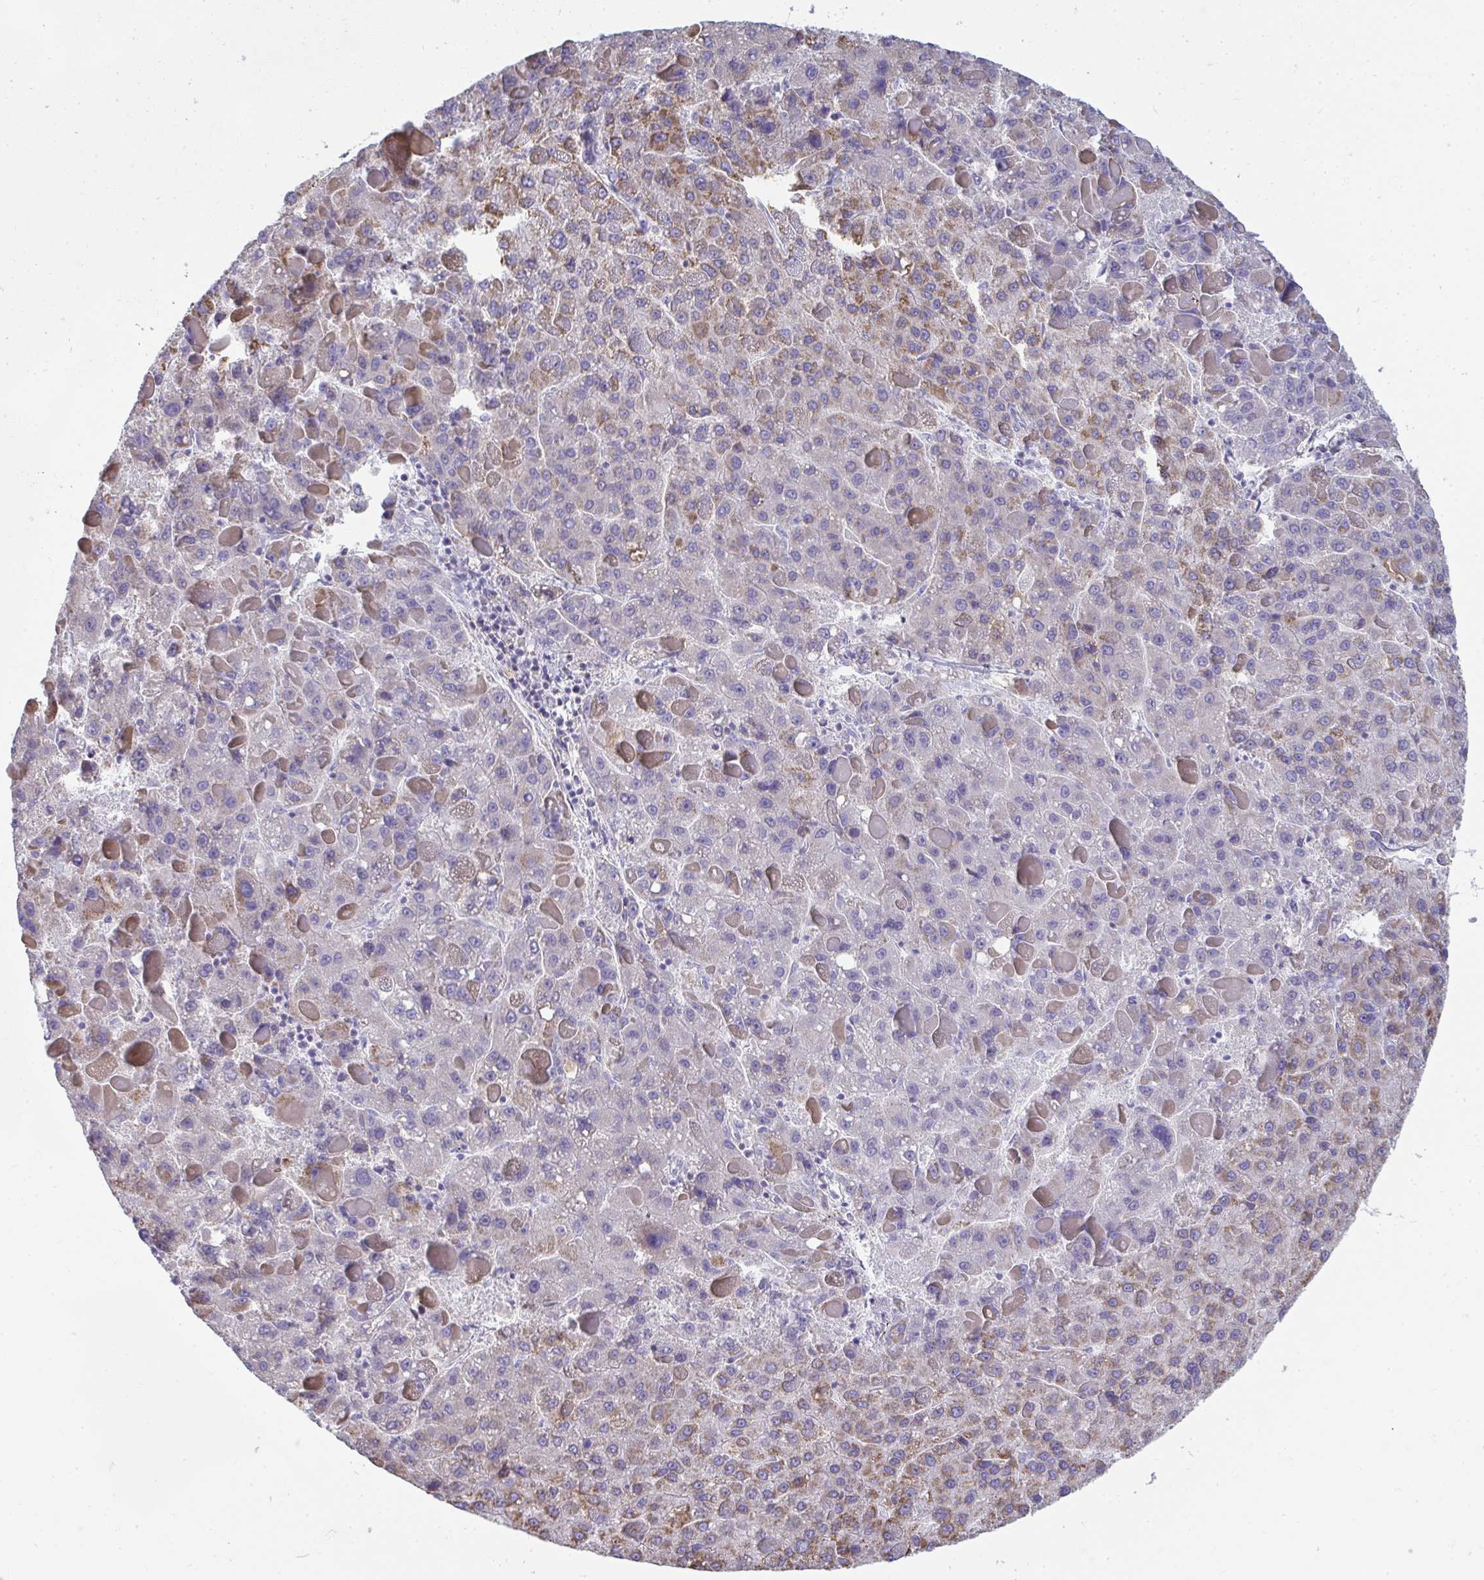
{"staining": {"intensity": "moderate", "quantity": "<25%", "location": "cytoplasmic/membranous"}, "tissue": "liver cancer", "cell_type": "Tumor cells", "image_type": "cancer", "snomed": [{"axis": "morphology", "description": "Carcinoma, Hepatocellular, NOS"}, {"axis": "topography", "description": "Liver"}], "caption": "Protein expression analysis of hepatocellular carcinoma (liver) shows moderate cytoplasmic/membranous expression in approximately <25% of tumor cells. The staining is performed using DAB brown chromogen to label protein expression. The nuclei are counter-stained blue using hematoxylin.", "gene": "SLC6A1", "patient": {"sex": "female", "age": 82}}